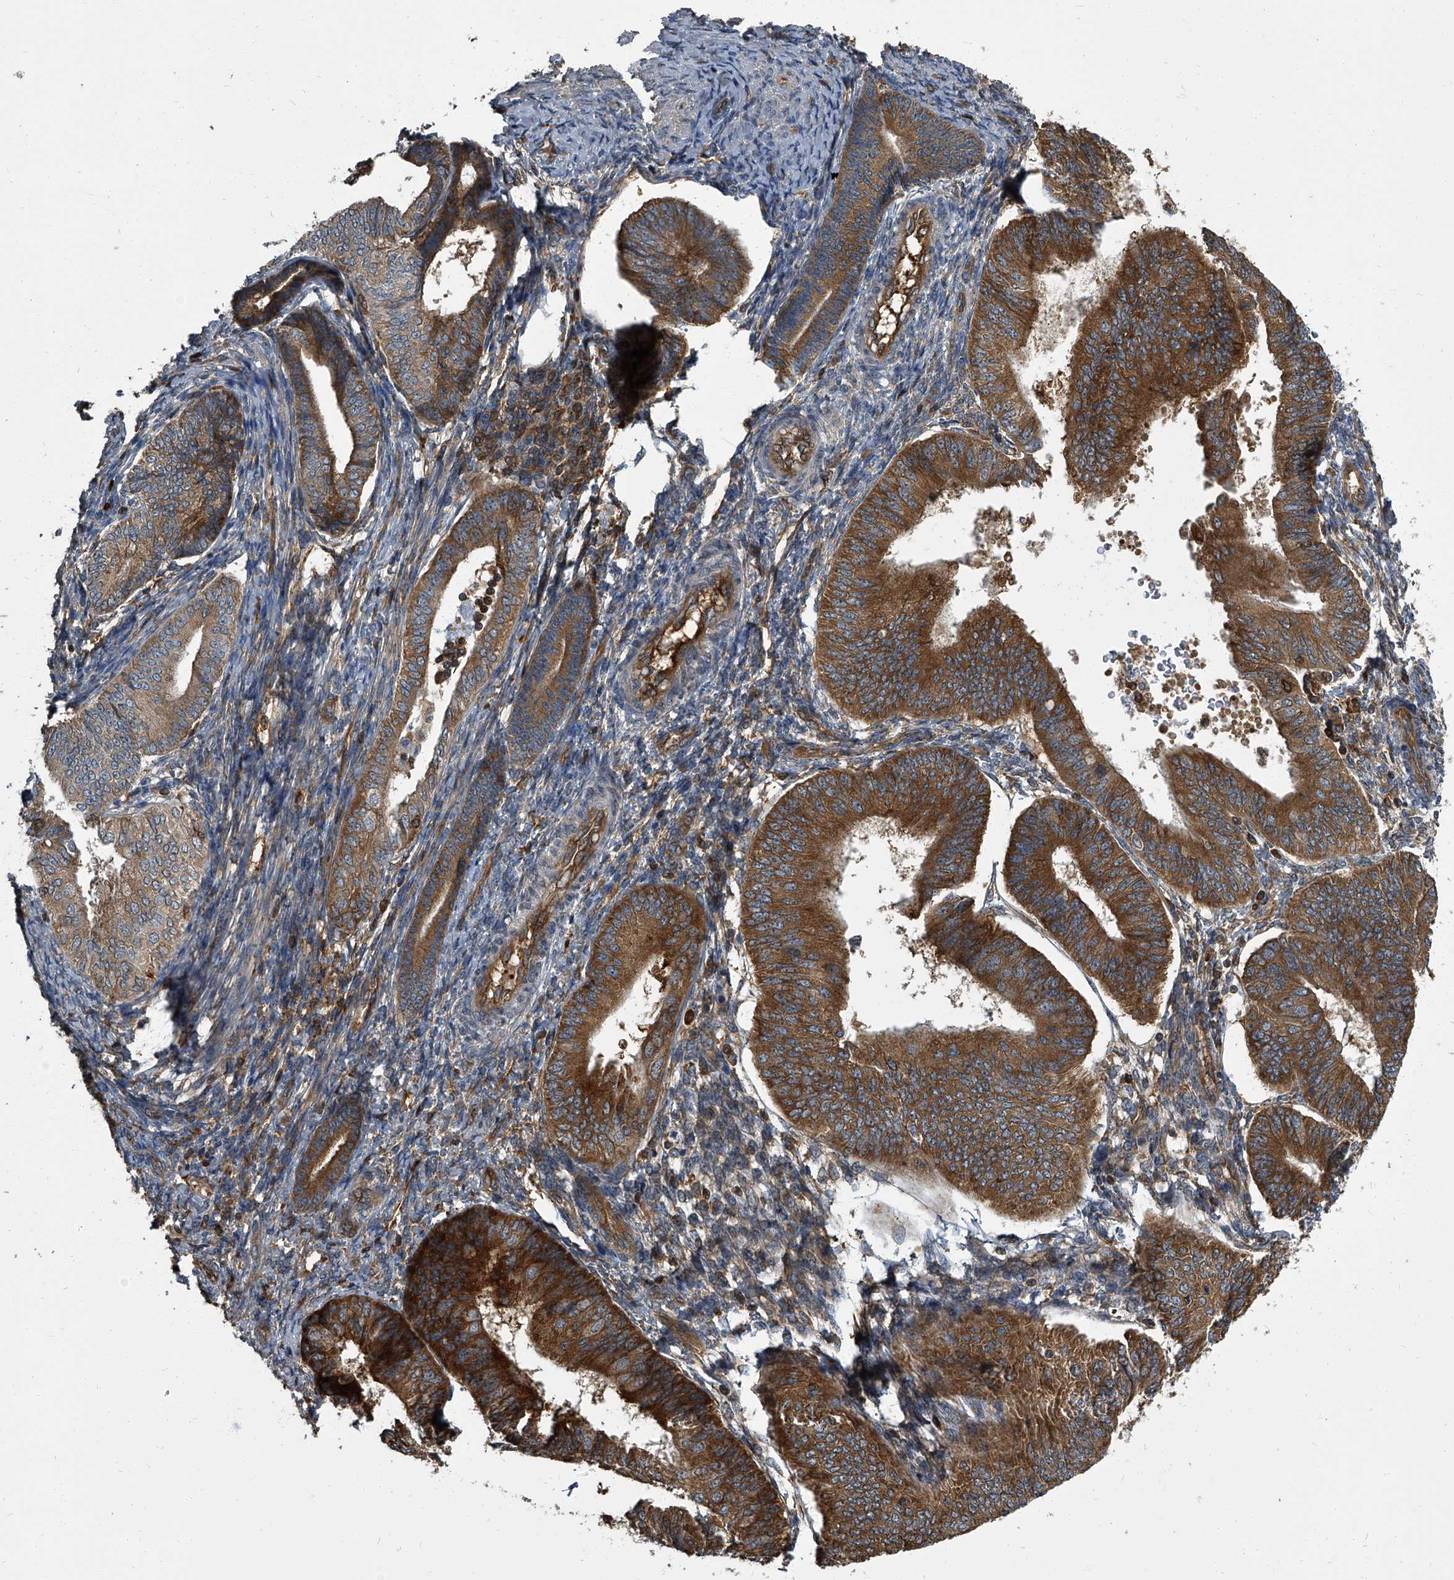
{"staining": {"intensity": "strong", "quantity": ">75%", "location": "cytoplasmic/membranous"}, "tissue": "endometrial cancer", "cell_type": "Tumor cells", "image_type": "cancer", "snomed": [{"axis": "morphology", "description": "Adenocarcinoma, NOS"}, {"axis": "topography", "description": "Endometrium"}], "caption": "Adenocarcinoma (endometrial) stained with DAB immunohistochemistry demonstrates high levels of strong cytoplasmic/membranous positivity in approximately >75% of tumor cells.", "gene": "CDV3", "patient": {"sex": "female", "age": 58}}